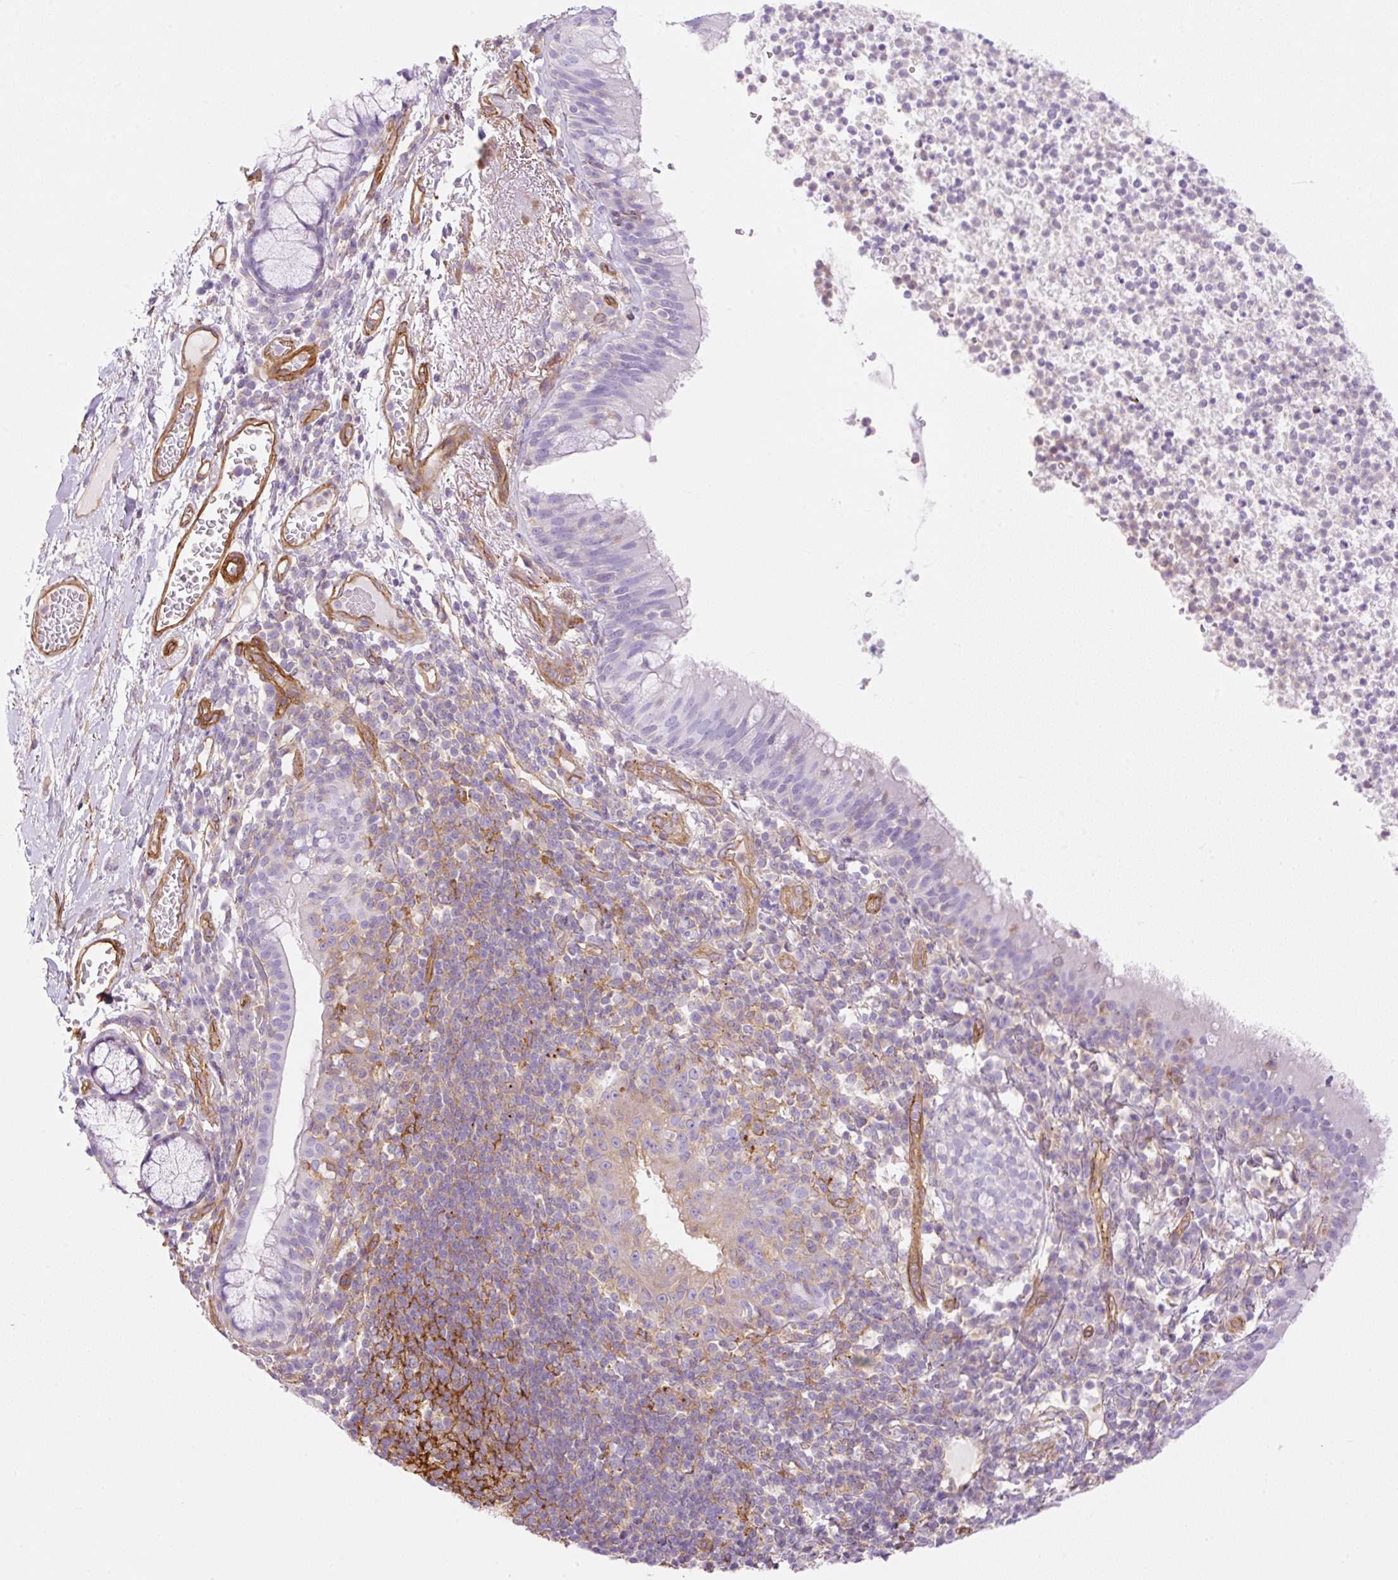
{"staining": {"intensity": "negative", "quantity": "none", "location": "none"}, "tissue": "bronchus", "cell_type": "Respiratory epithelial cells", "image_type": "normal", "snomed": [{"axis": "morphology", "description": "Normal tissue, NOS"}, {"axis": "topography", "description": "Cartilage tissue"}, {"axis": "topography", "description": "Bronchus"}], "caption": "Image shows no protein positivity in respiratory epithelial cells of unremarkable bronchus.", "gene": "EHD1", "patient": {"sex": "male", "age": 56}}